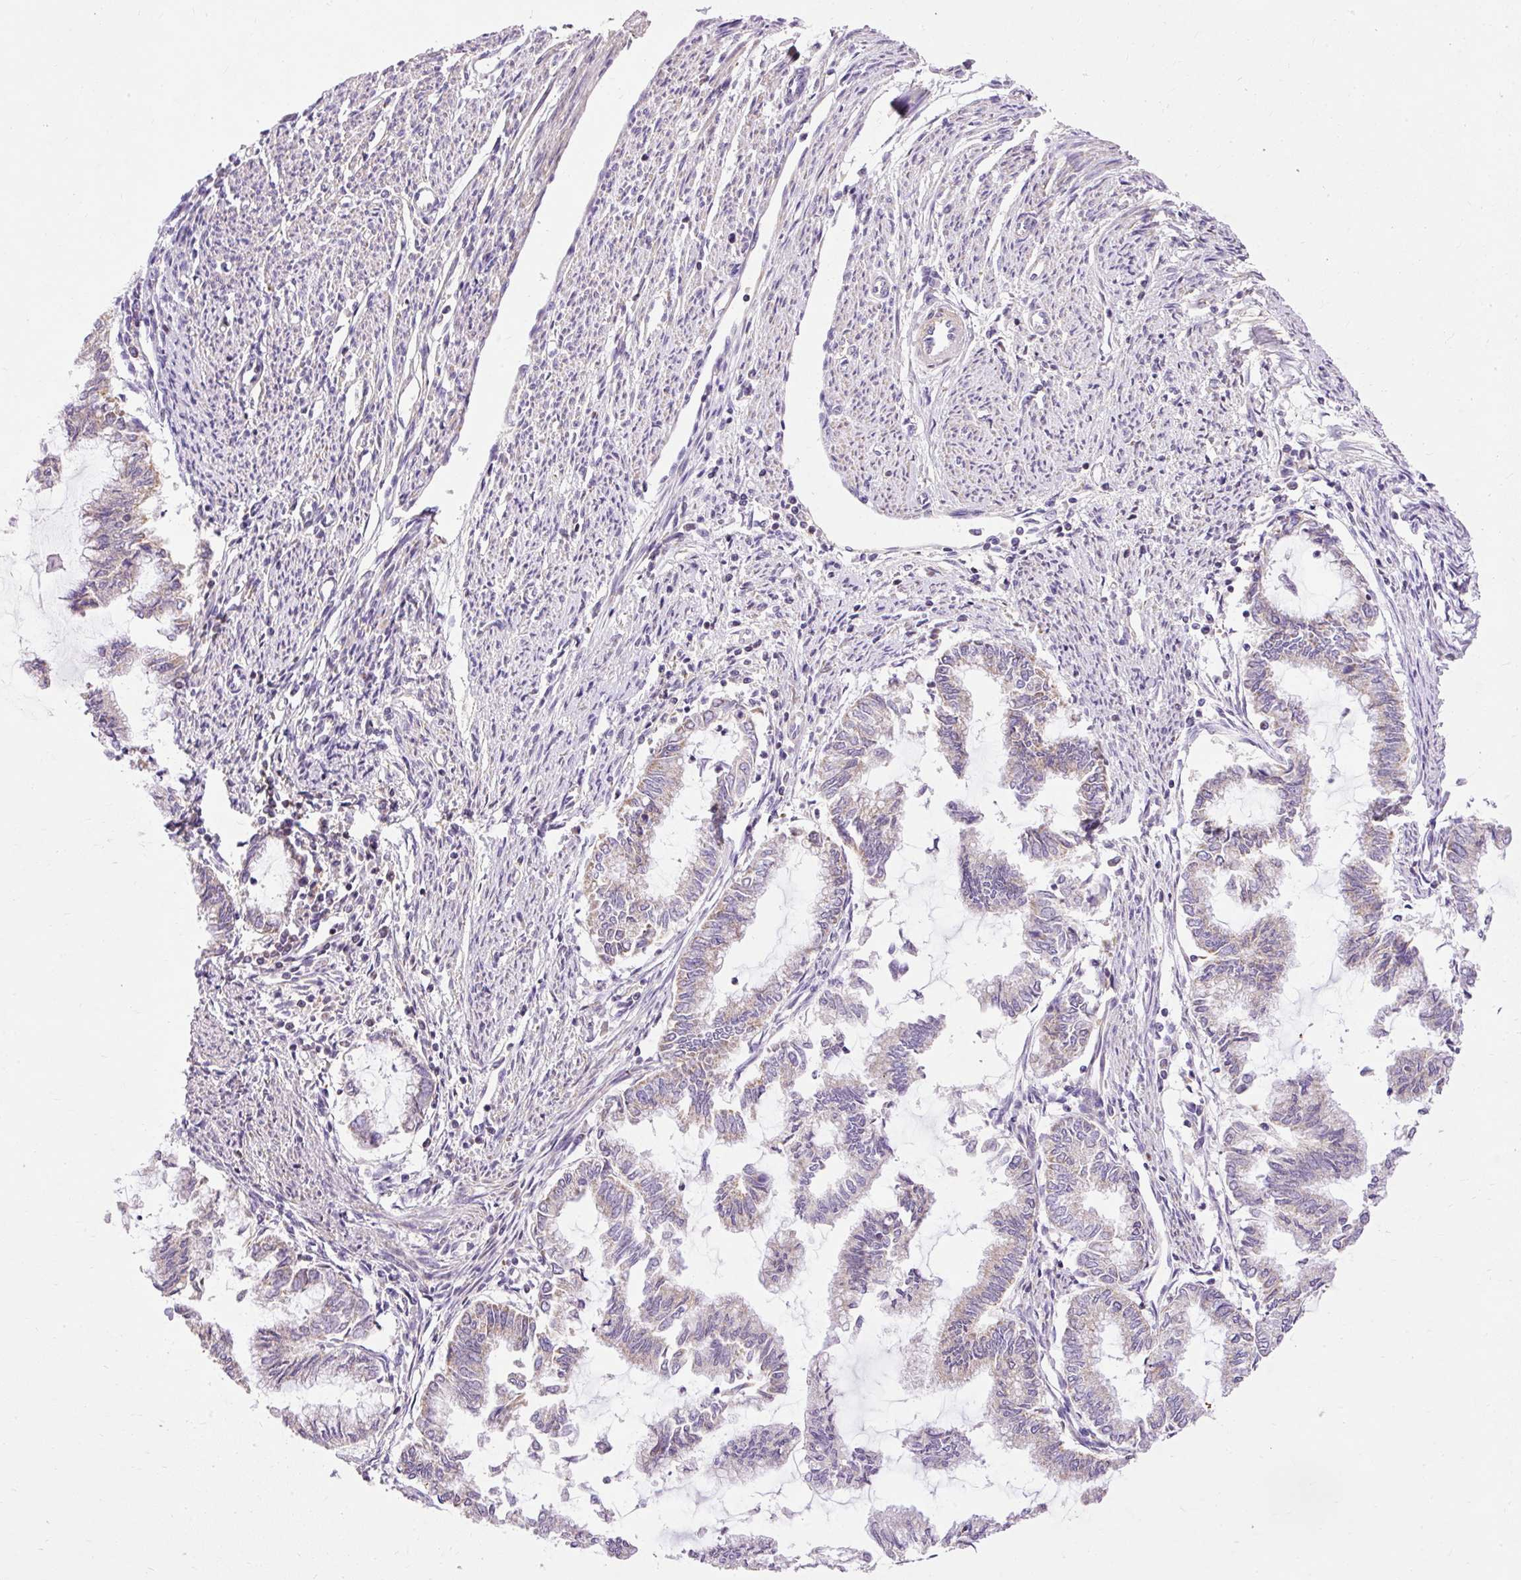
{"staining": {"intensity": "weak", "quantity": "<25%", "location": "cytoplasmic/membranous"}, "tissue": "endometrial cancer", "cell_type": "Tumor cells", "image_type": "cancer", "snomed": [{"axis": "morphology", "description": "Adenocarcinoma, NOS"}, {"axis": "topography", "description": "Endometrium"}], "caption": "Tumor cells show no significant positivity in adenocarcinoma (endometrial).", "gene": "IMMT", "patient": {"sex": "female", "age": 79}}